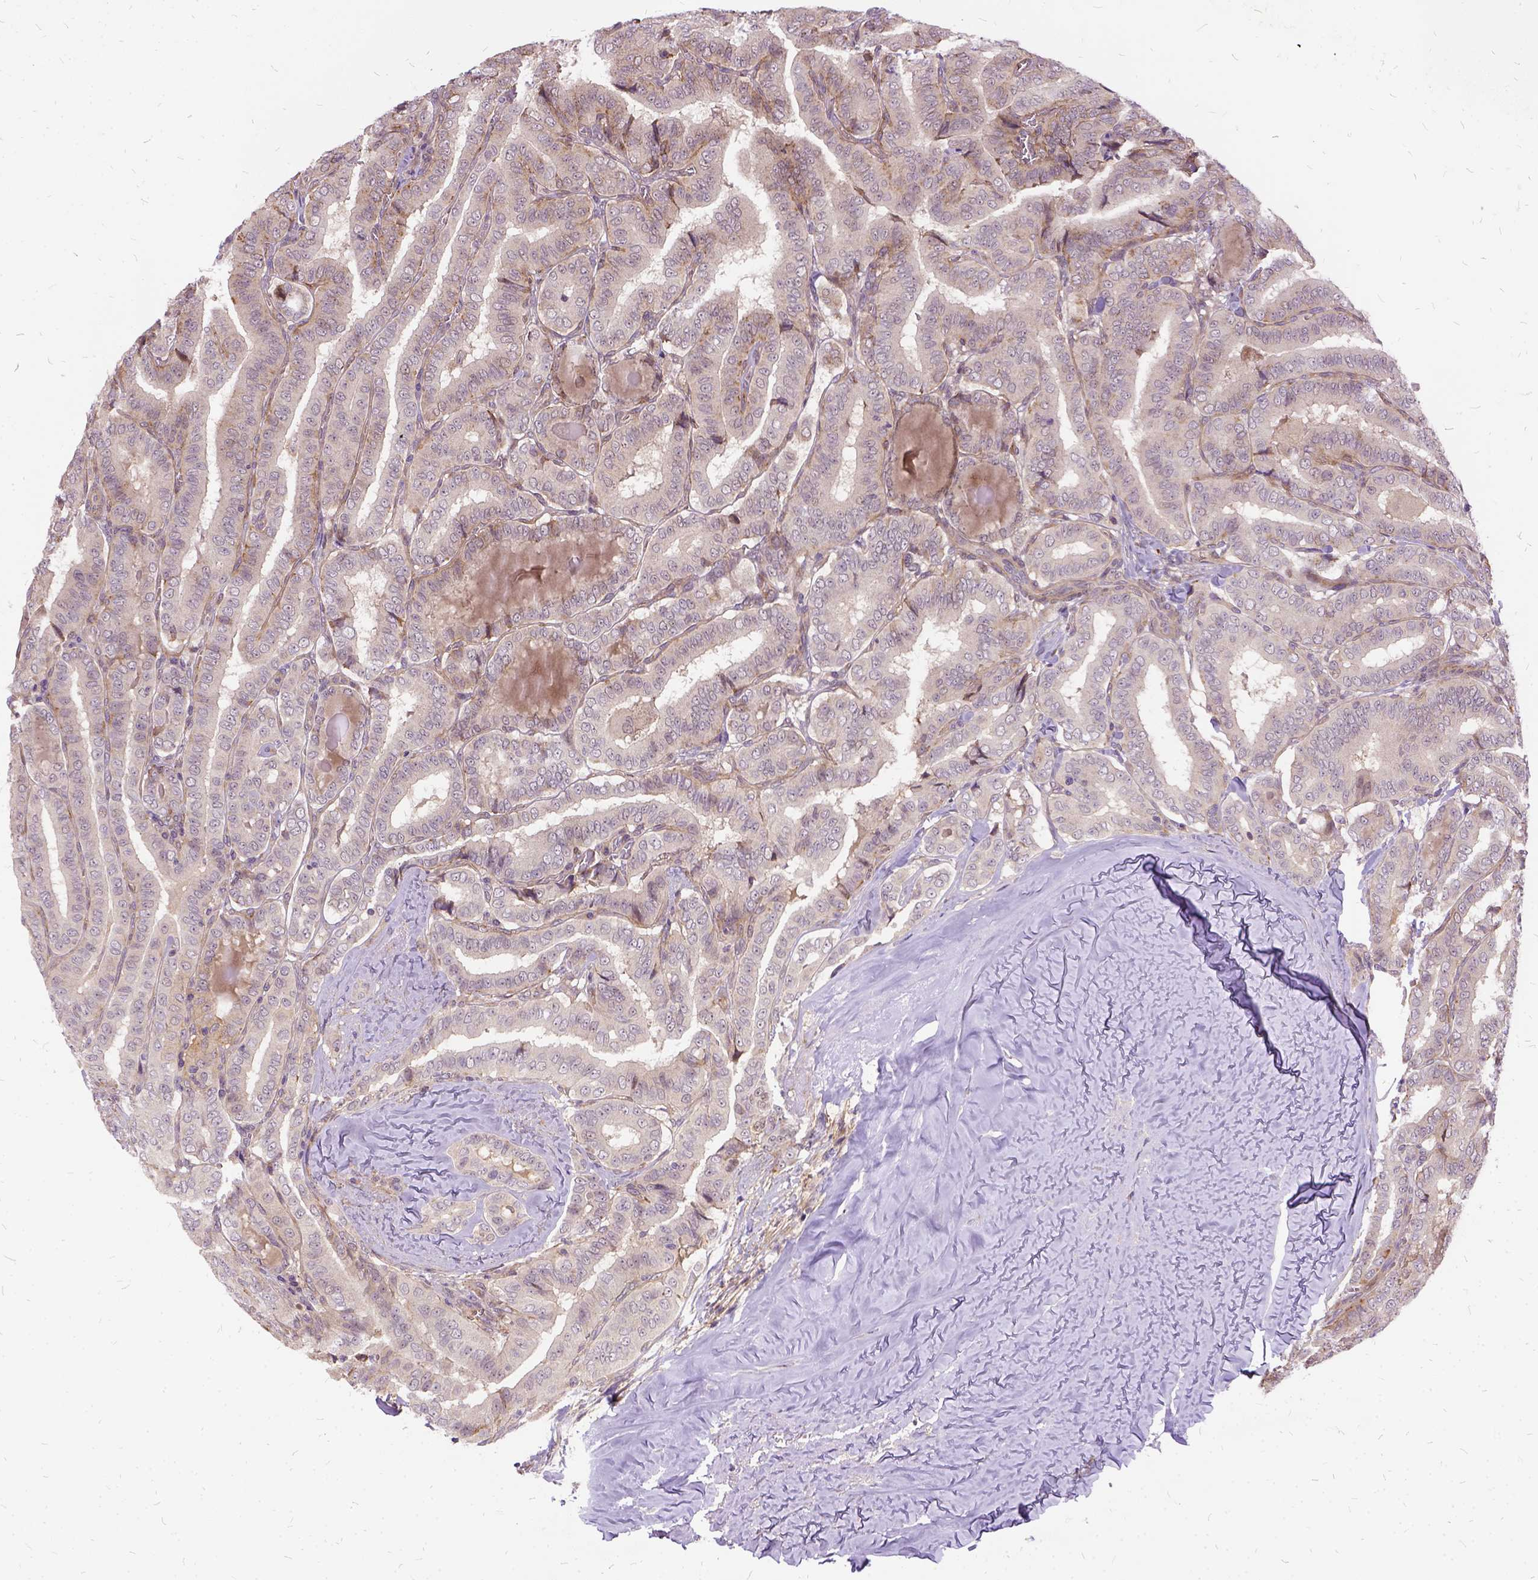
{"staining": {"intensity": "negative", "quantity": "none", "location": "none"}, "tissue": "thyroid cancer", "cell_type": "Tumor cells", "image_type": "cancer", "snomed": [{"axis": "morphology", "description": "Papillary adenocarcinoma, NOS"}, {"axis": "morphology", "description": "Papillary adenoma metastatic"}, {"axis": "topography", "description": "Thyroid gland"}], "caption": "Tumor cells are negative for brown protein staining in thyroid papillary adenocarcinoma. The staining is performed using DAB brown chromogen with nuclei counter-stained in using hematoxylin.", "gene": "ILRUN", "patient": {"sex": "female", "age": 50}}